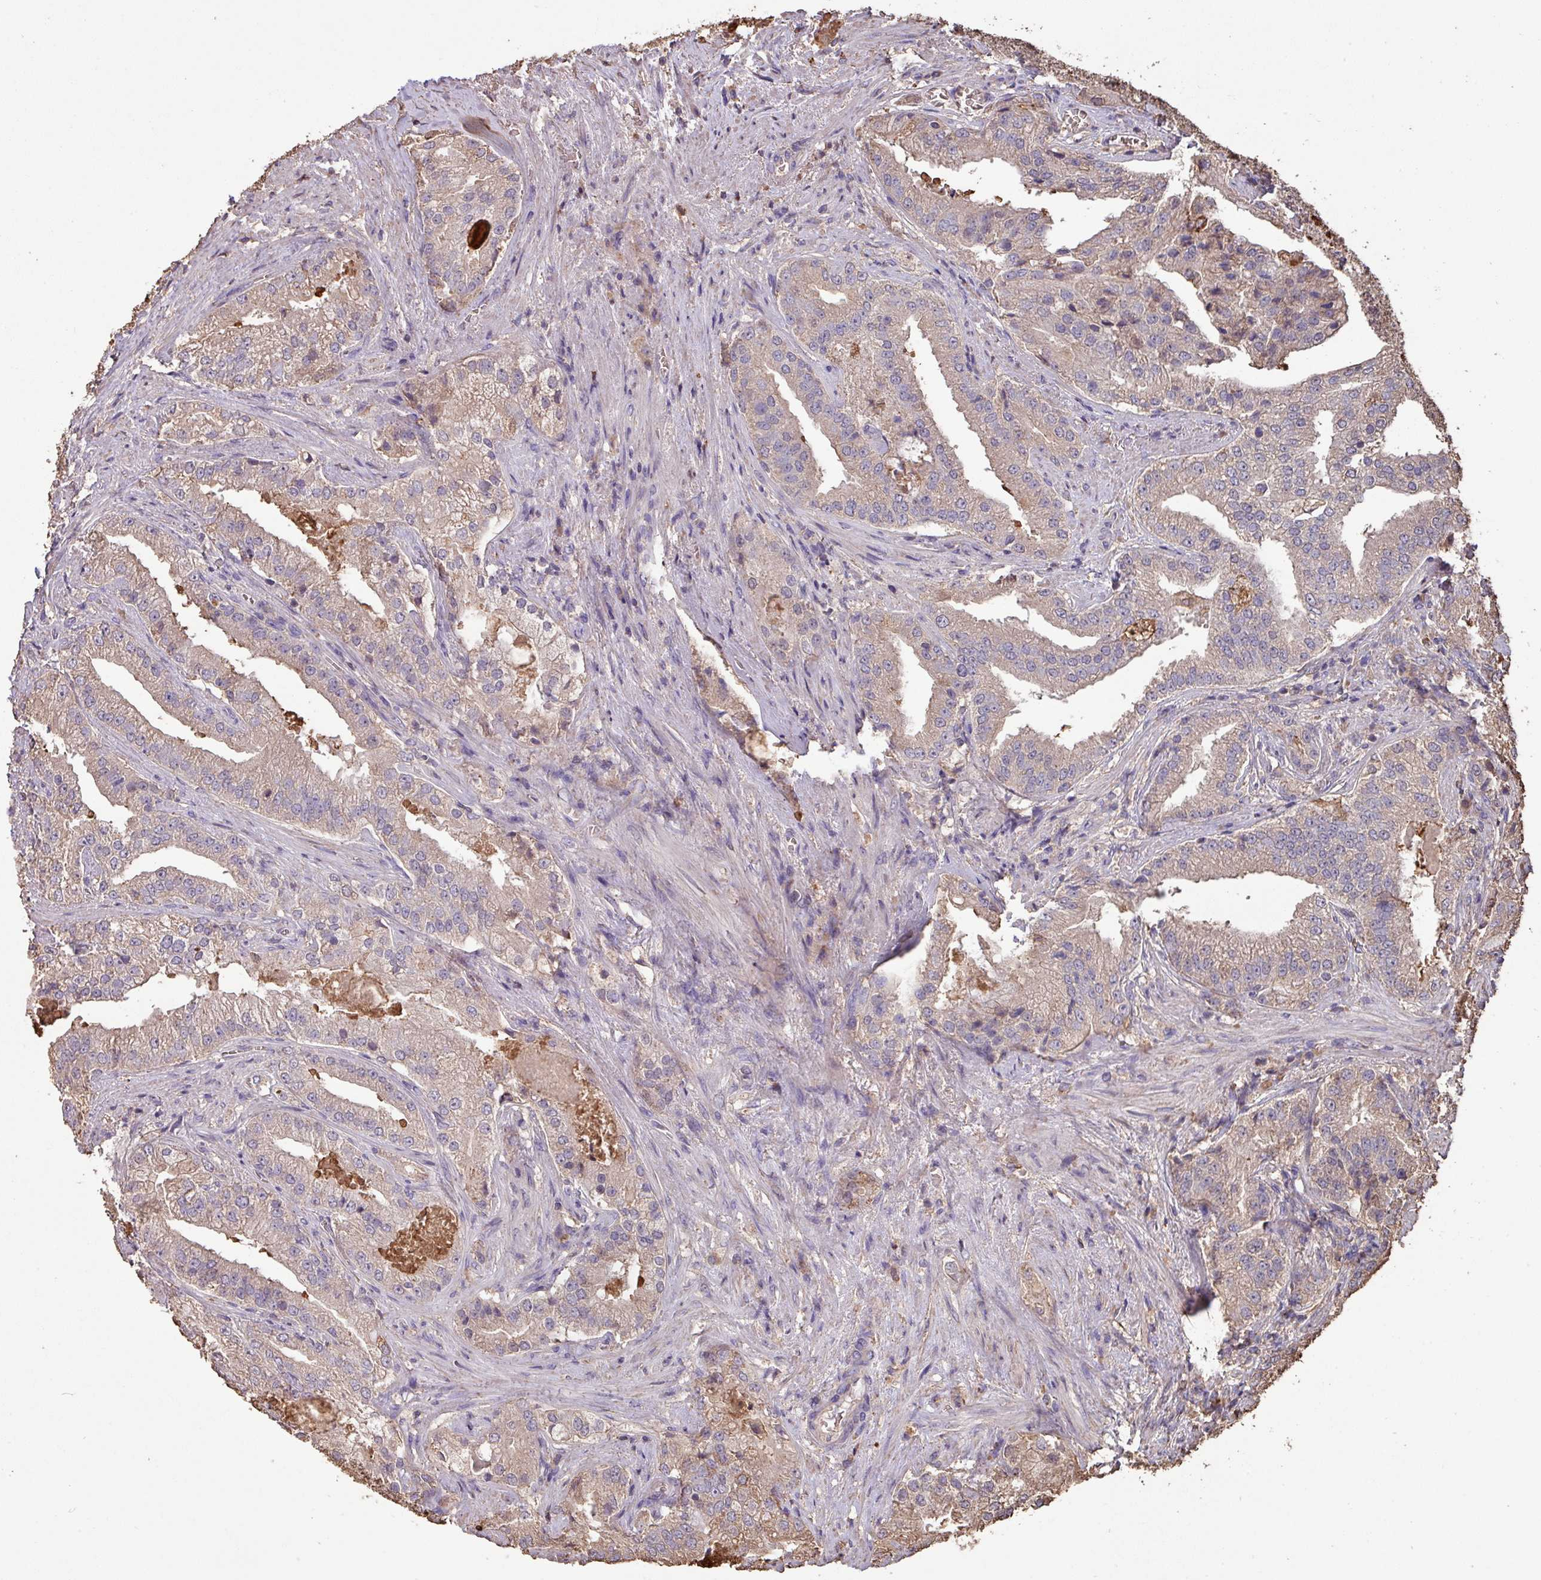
{"staining": {"intensity": "weak", "quantity": "25%-75%", "location": "cytoplasmic/membranous"}, "tissue": "prostate cancer", "cell_type": "Tumor cells", "image_type": "cancer", "snomed": [{"axis": "morphology", "description": "Adenocarcinoma, High grade"}, {"axis": "topography", "description": "Prostate"}], "caption": "Prostate cancer stained for a protein shows weak cytoplasmic/membranous positivity in tumor cells. Immunohistochemistry (ihc) stains the protein in brown and the nuclei are stained blue.", "gene": "CAMK2B", "patient": {"sex": "male", "age": 70}}